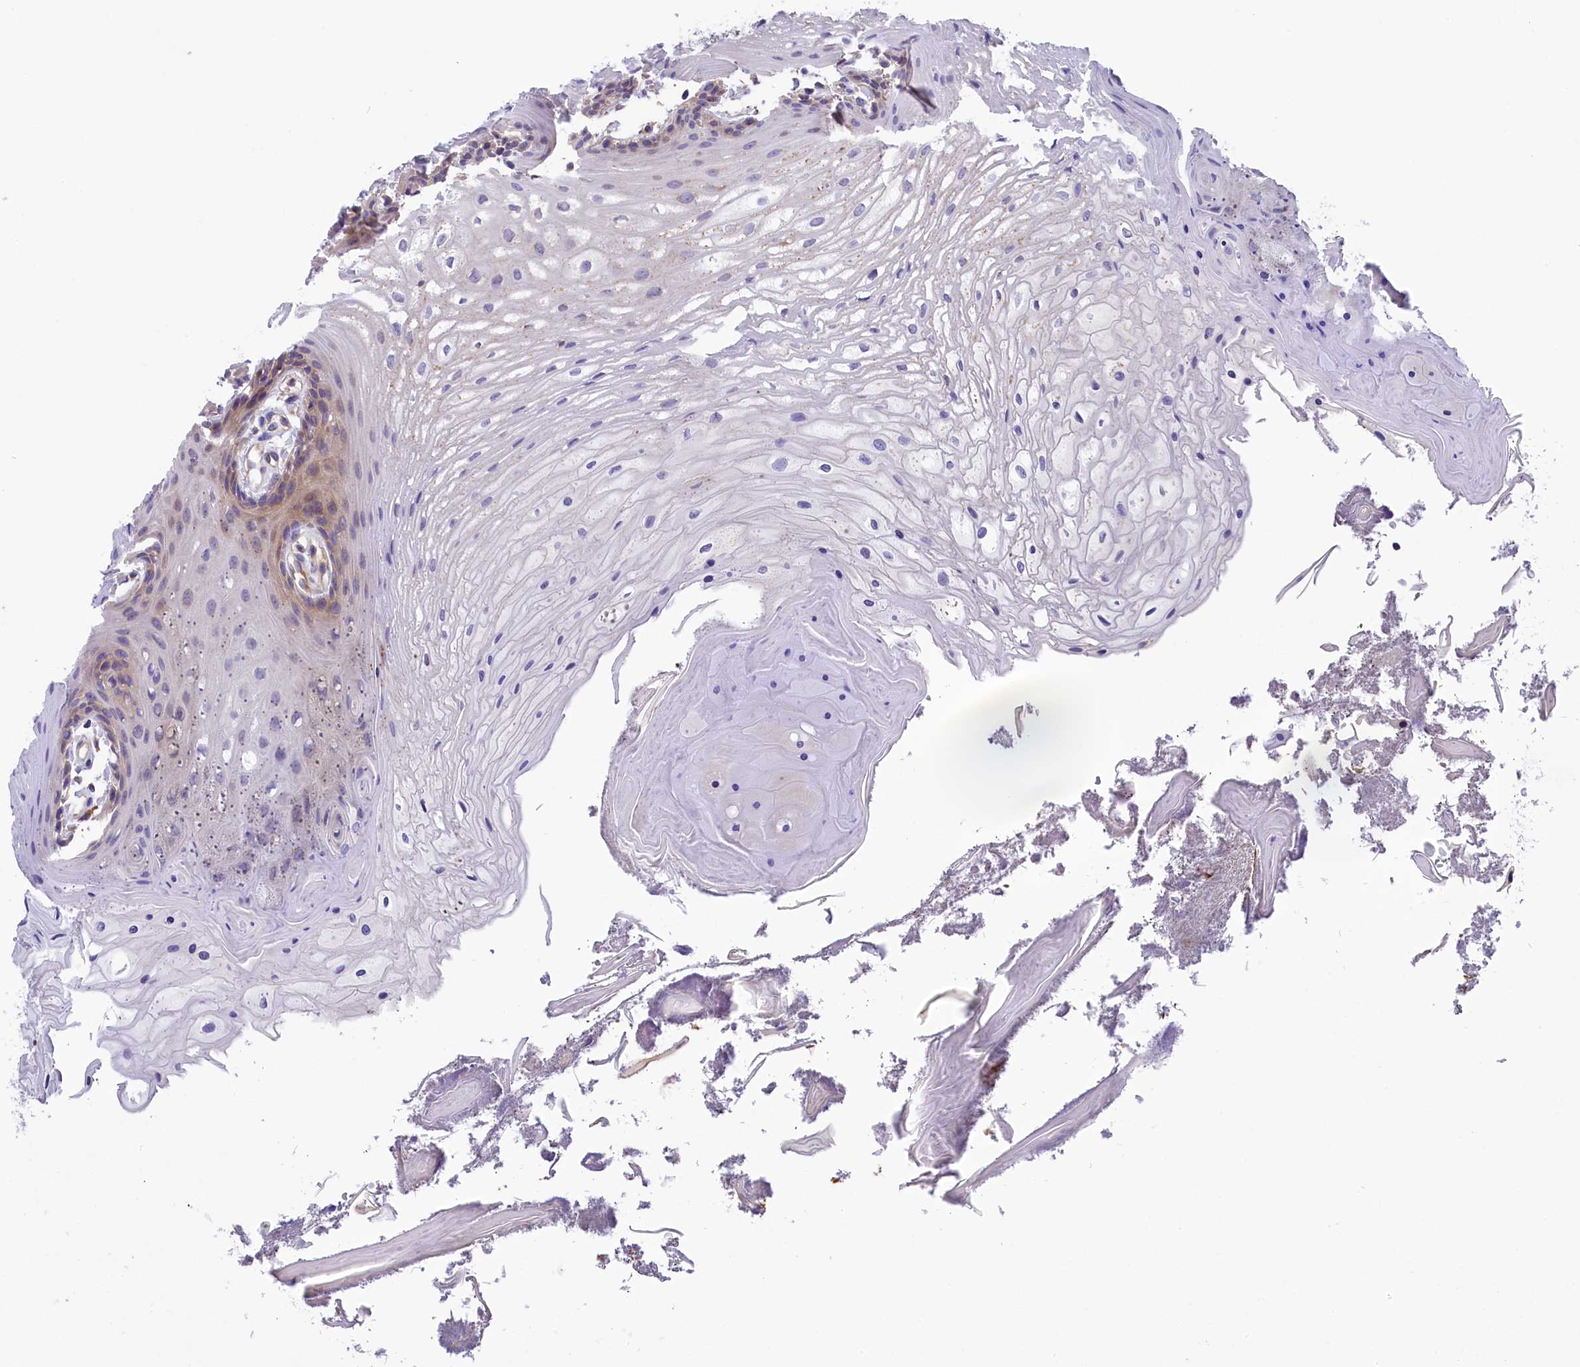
{"staining": {"intensity": "weak", "quantity": "<25%", "location": "cytoplasmic/membranous"}, "tissue": "oral mucosa", "cell_type": "Squamous epithelial cells", "image_type": "normal", "snomed": [{"axis": "morphology", "description": "Normal tissue, NOS"}, {"axis": "topography", "description": "Oral tissue"}], "caption": "A high-resolution image shows immunohistochemistry staining of normal oral mucosa, which demonstrates no significant staining in squamous epithelial cells.", "gene": "DNAJB9", "patient": {"sex": "female", "age": 80}}